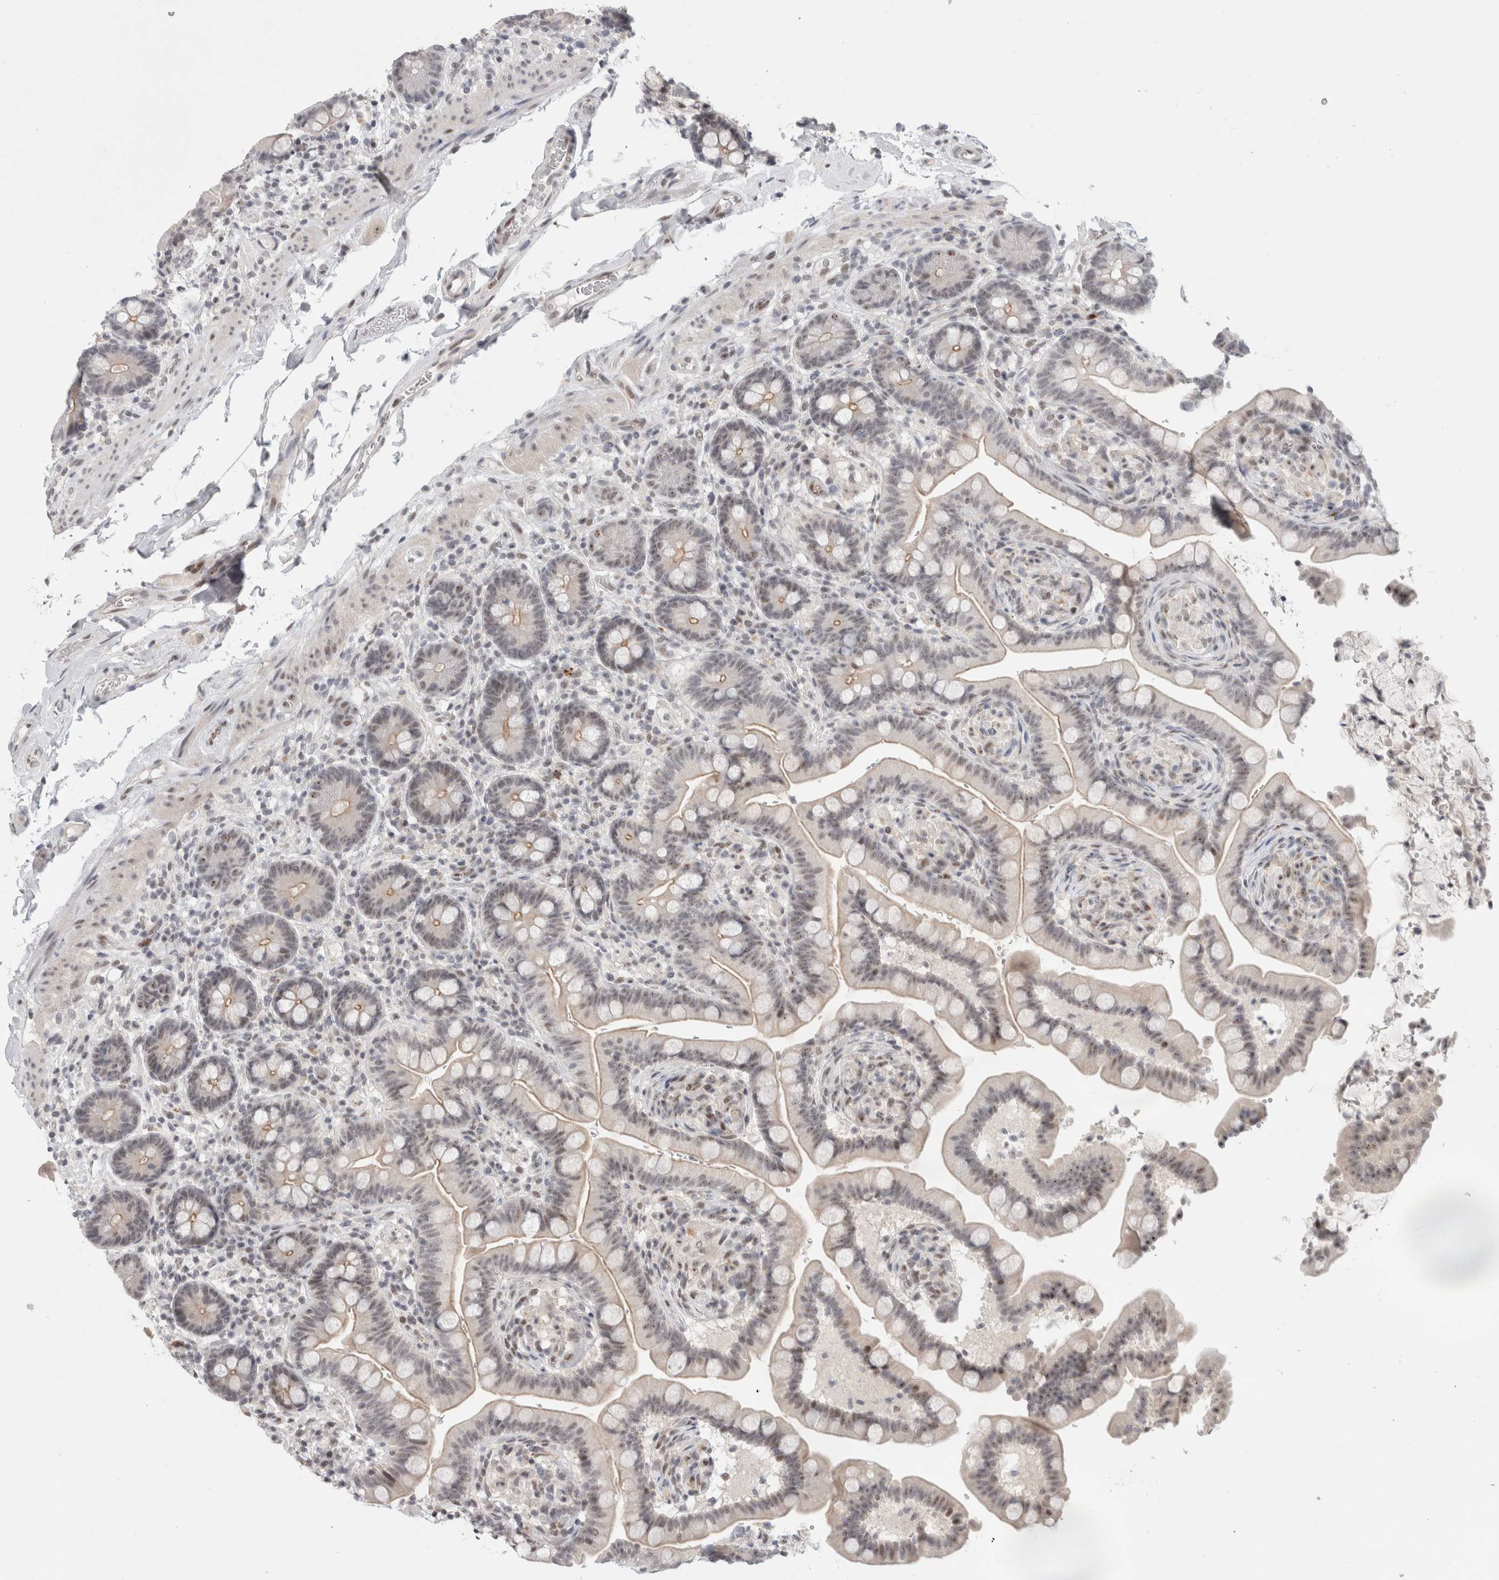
{"staining": {"intensity": "weak", "quantity": ">75%", "location": "nuclear"}, "tissue": "colon", "cell_type": "Endothelial cells", "image_type": "normal", "snomed": [{"axis": "morphology", "description": "Normal tissue, NOS"}, {"axis": "topography", "description": "Smooth muscle"}, {"axis": "topography", "description": "Colon"}], "caption": "This image exhibits unremarkable colon stained with immunohistochemistry (IHC) to label a protein in brown. The nuclear of endothelial cells show weak positivity for the protein. Nuclei are counter-stained blue.", "gene": "SENP6", "patient": {"sex": "male", "age": 73}}